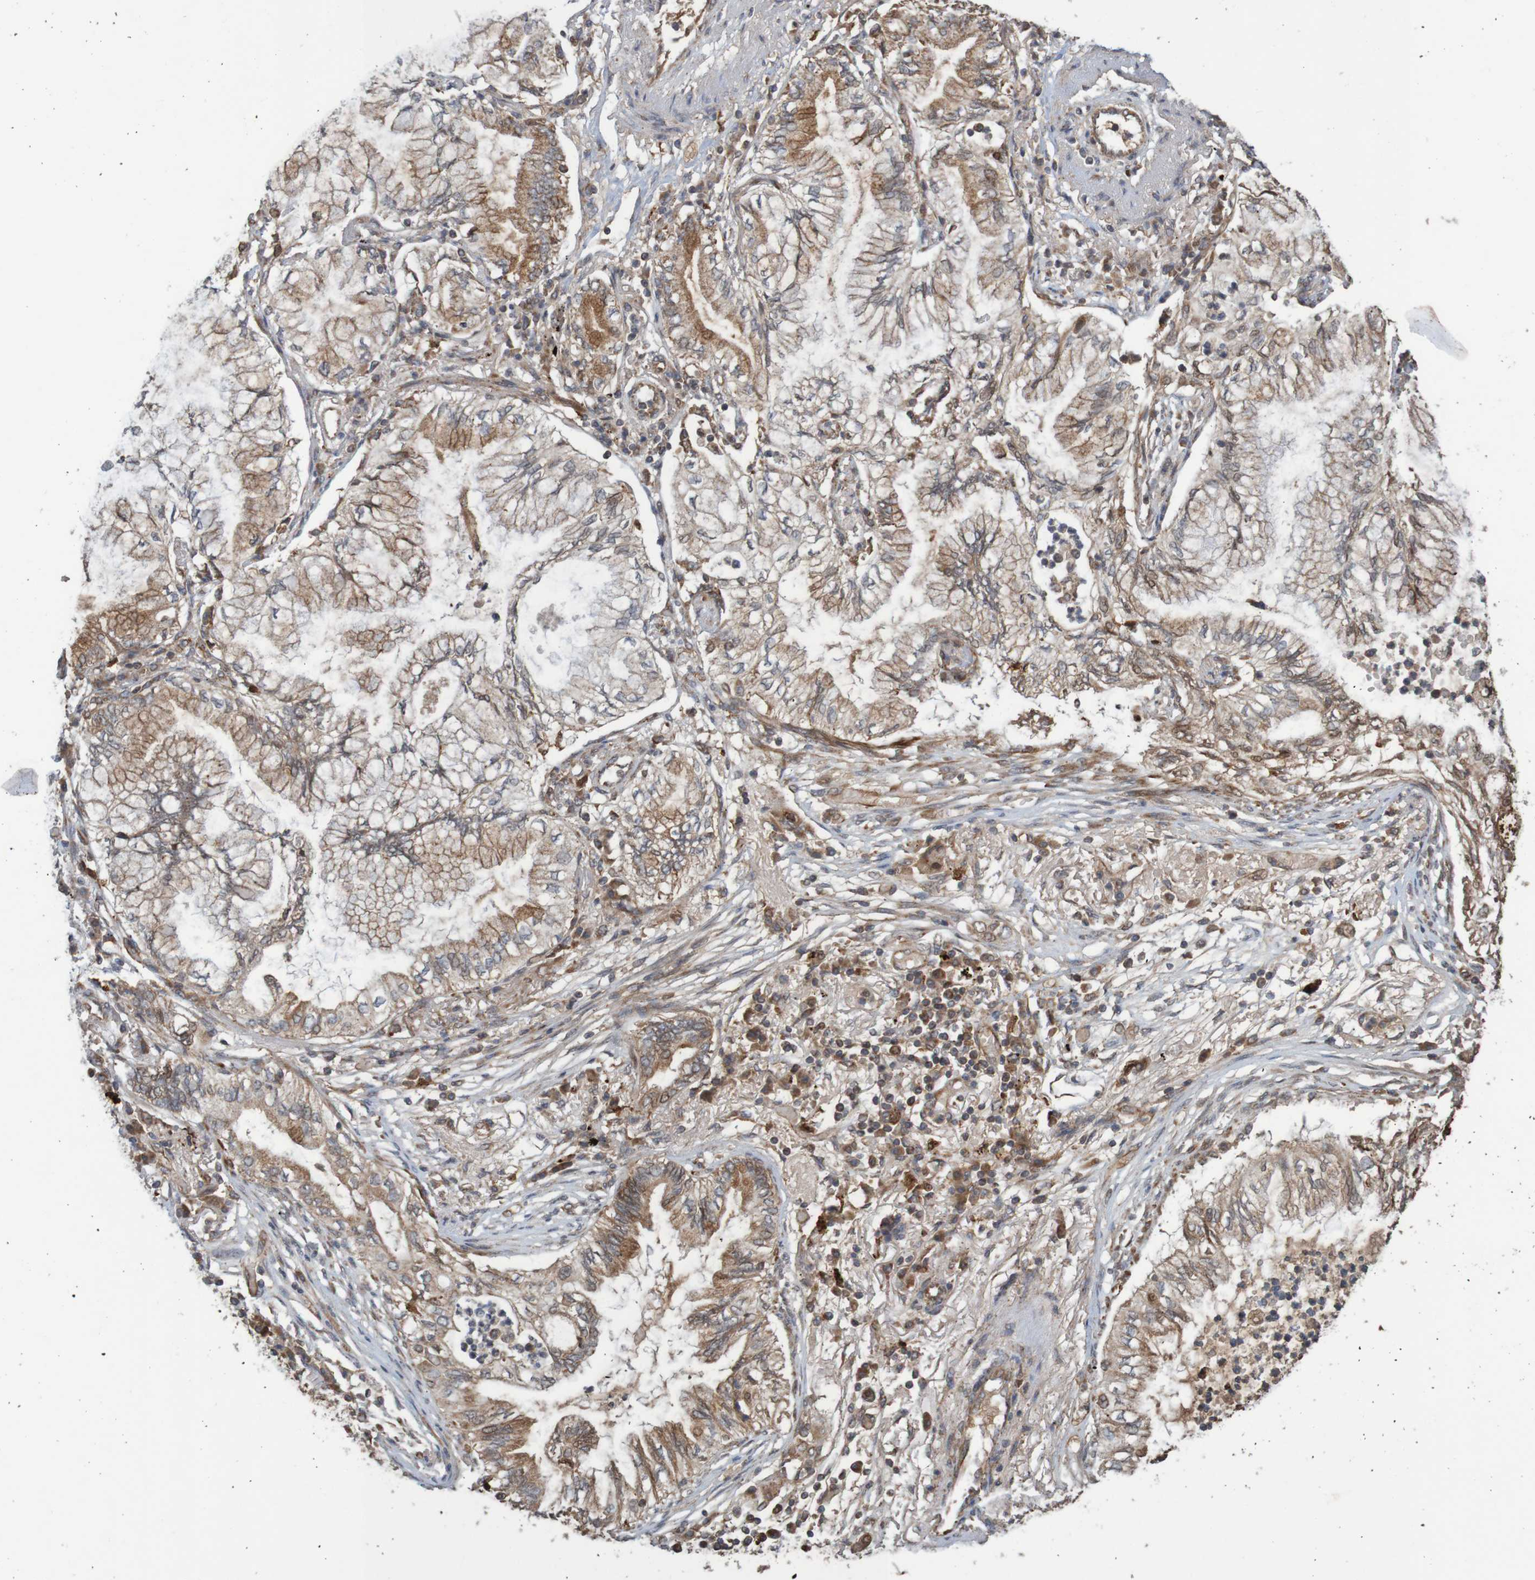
{"staining": {"intensity": "moderate", "quantity": ">75%", "location": "cytoplasmic/membranous"}, "tissue": "lung cancer", "cell_type": "Tumor cells", "image_type": "cancer", "snomed": [{"axis": "morphology", "description": "Normal tissue, NOS"}, {"axis": "morphology", "description": "Adenocarcinoma, NOS"}, {"axis": "topography", "description": "Bronchus"}, {"axis": "topography", "description": "Lung"}], "caption": "The micrograph shows a brown stain indicating the presence of a protein in the cytoplasmic/membranous of tumor cells in lung cancer (adenocarcinoma).", "gene": "MRPL52", "patient": {"sex": "female", "age": 70}}